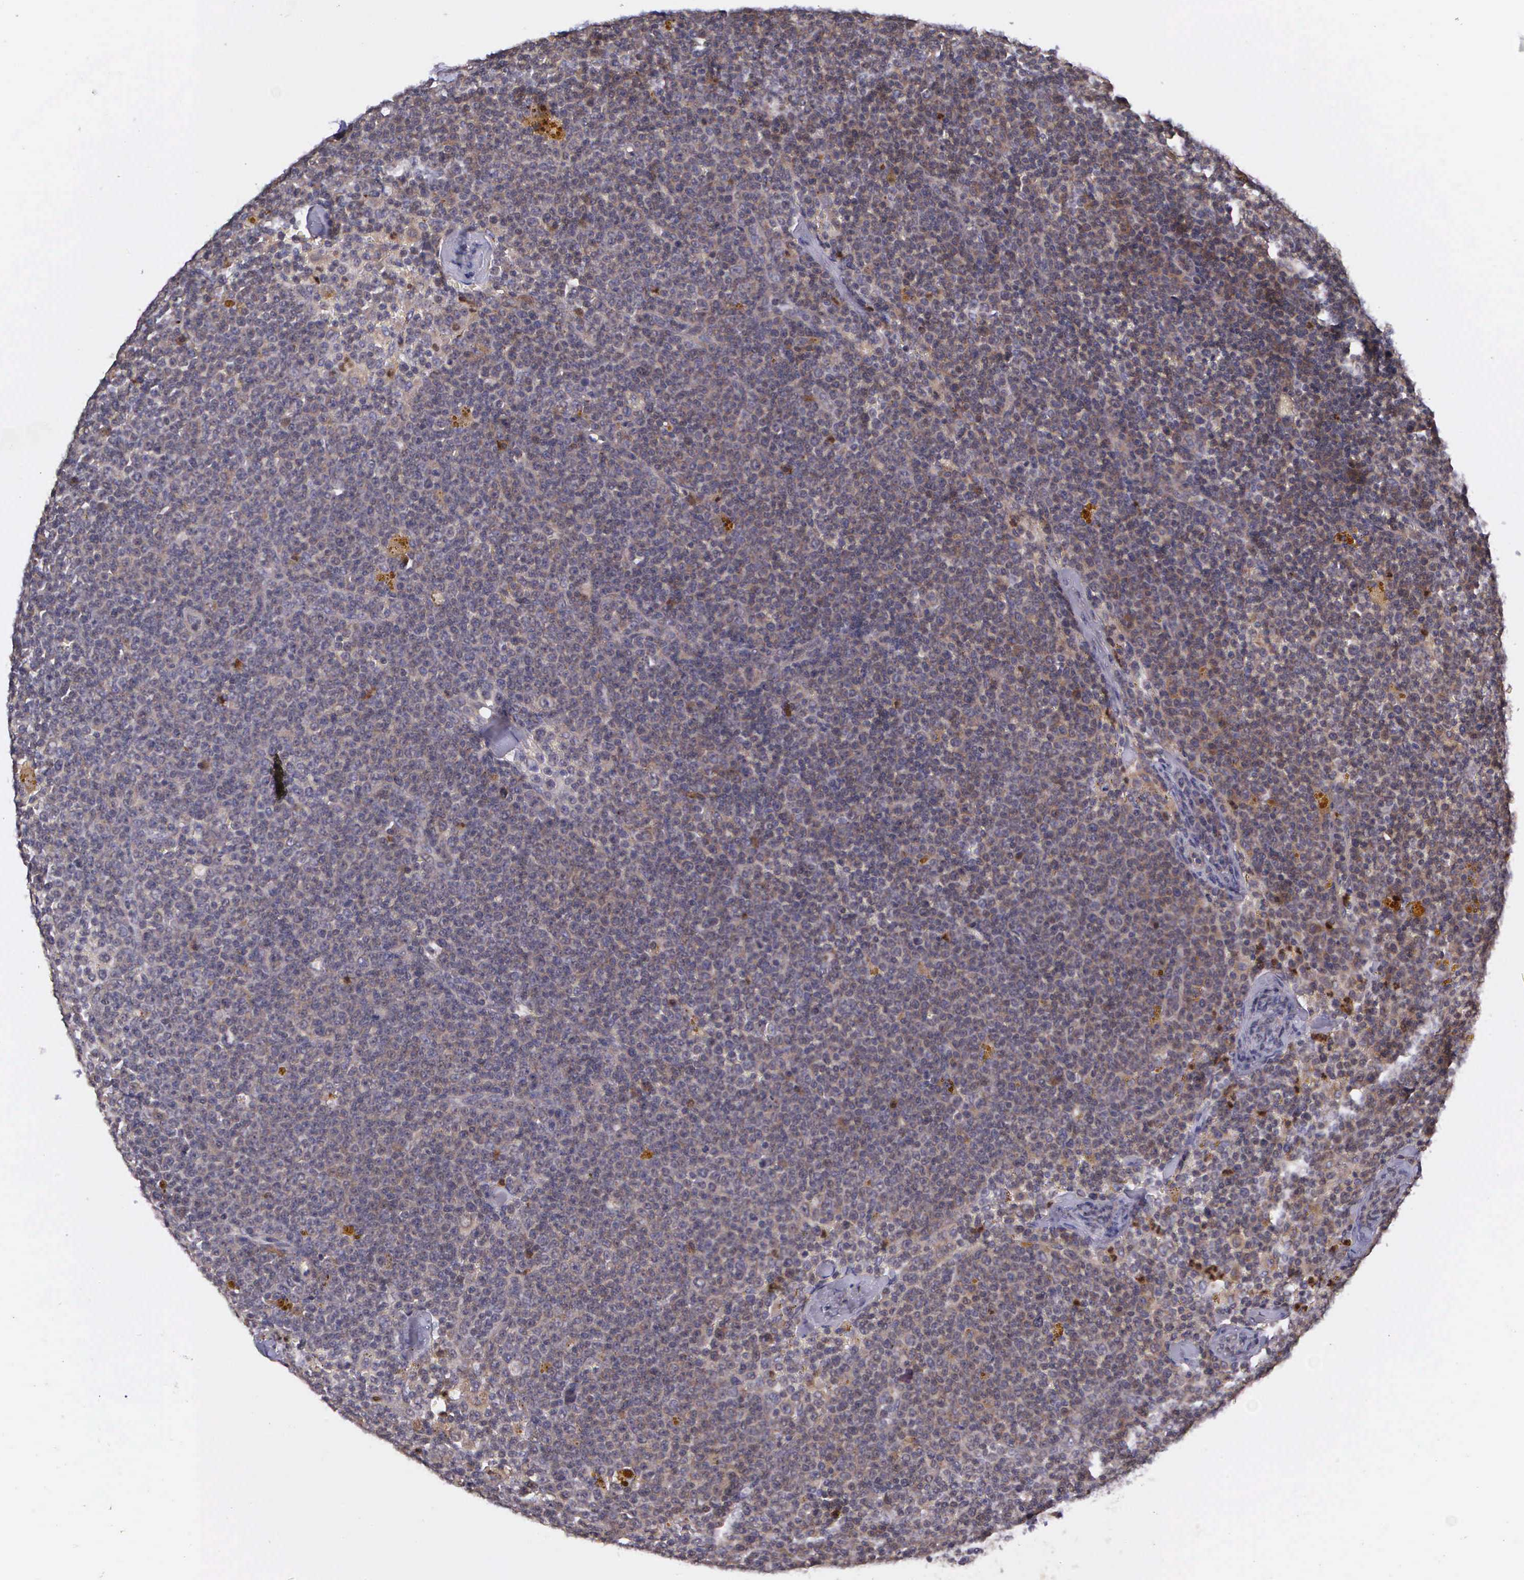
{"staining": {"intensity": "weak", "quantity": "25%-75%", "location": "cytoplasmic/membranous"}, "tissue": "lymphoma", "cell_type": "Tumor cells", "image_type": "cancer", "snomed": [{"axis": "morphology", "description": "Malignant lymphoma, non-Hodgkin's type, Low grade"}, {"axis": "topography", "description": "Lymph node"}], "caption": "Protein expression analysis of human malignant lymphoma, non-Hodgkin's type (low-grade) reveals weak cytoplasmic/membranous staining in approximately 25%-75% of tumor cells. (DAB (3,3'-diaminobenzidine) IHC with brightfield microscopy, high magnification).", "gene": "PRICKLE3", "patient": {"sex": "male", "age": 50}}